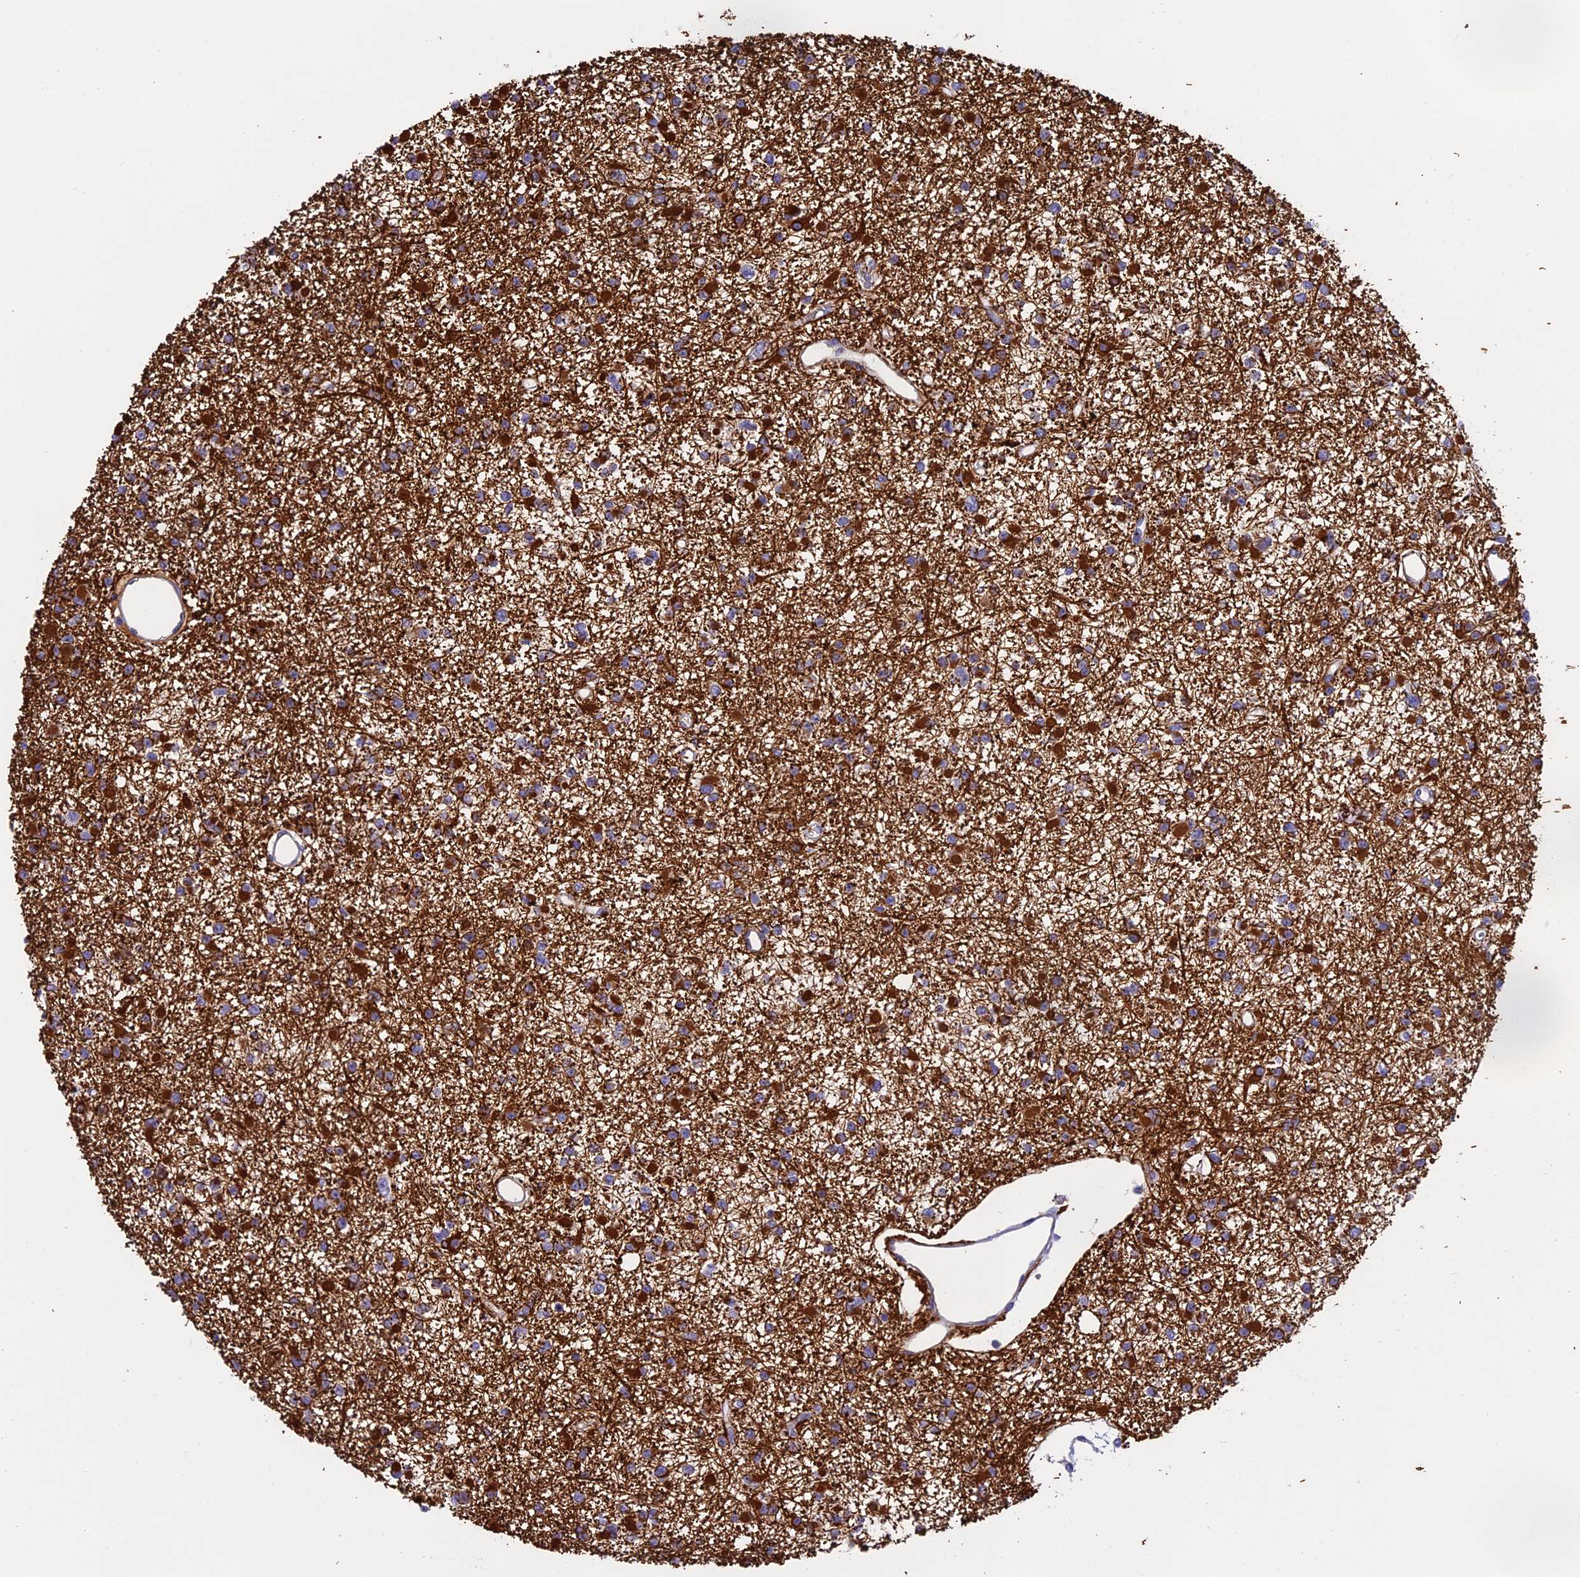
{"staining": {"intensity": "strong", "quantity": "<25%", "location": "cytoplasmic/membranous"}, "tissue": "glioma", "cell_type": "Tumor cells", "image_type": "cancer", "snomed": [{"axis": "morphology", "description": "Glioma, malignant, Low grade"}, {"axis": "topography", "description": "Brain"}], "caption": "This is an image of IHC staining of glioma, which shows strong staining in the cytoplasmic/membranous of tumor cells.", "gene": "C17orf67", "patient": {"sex": "female", "age": 22}}